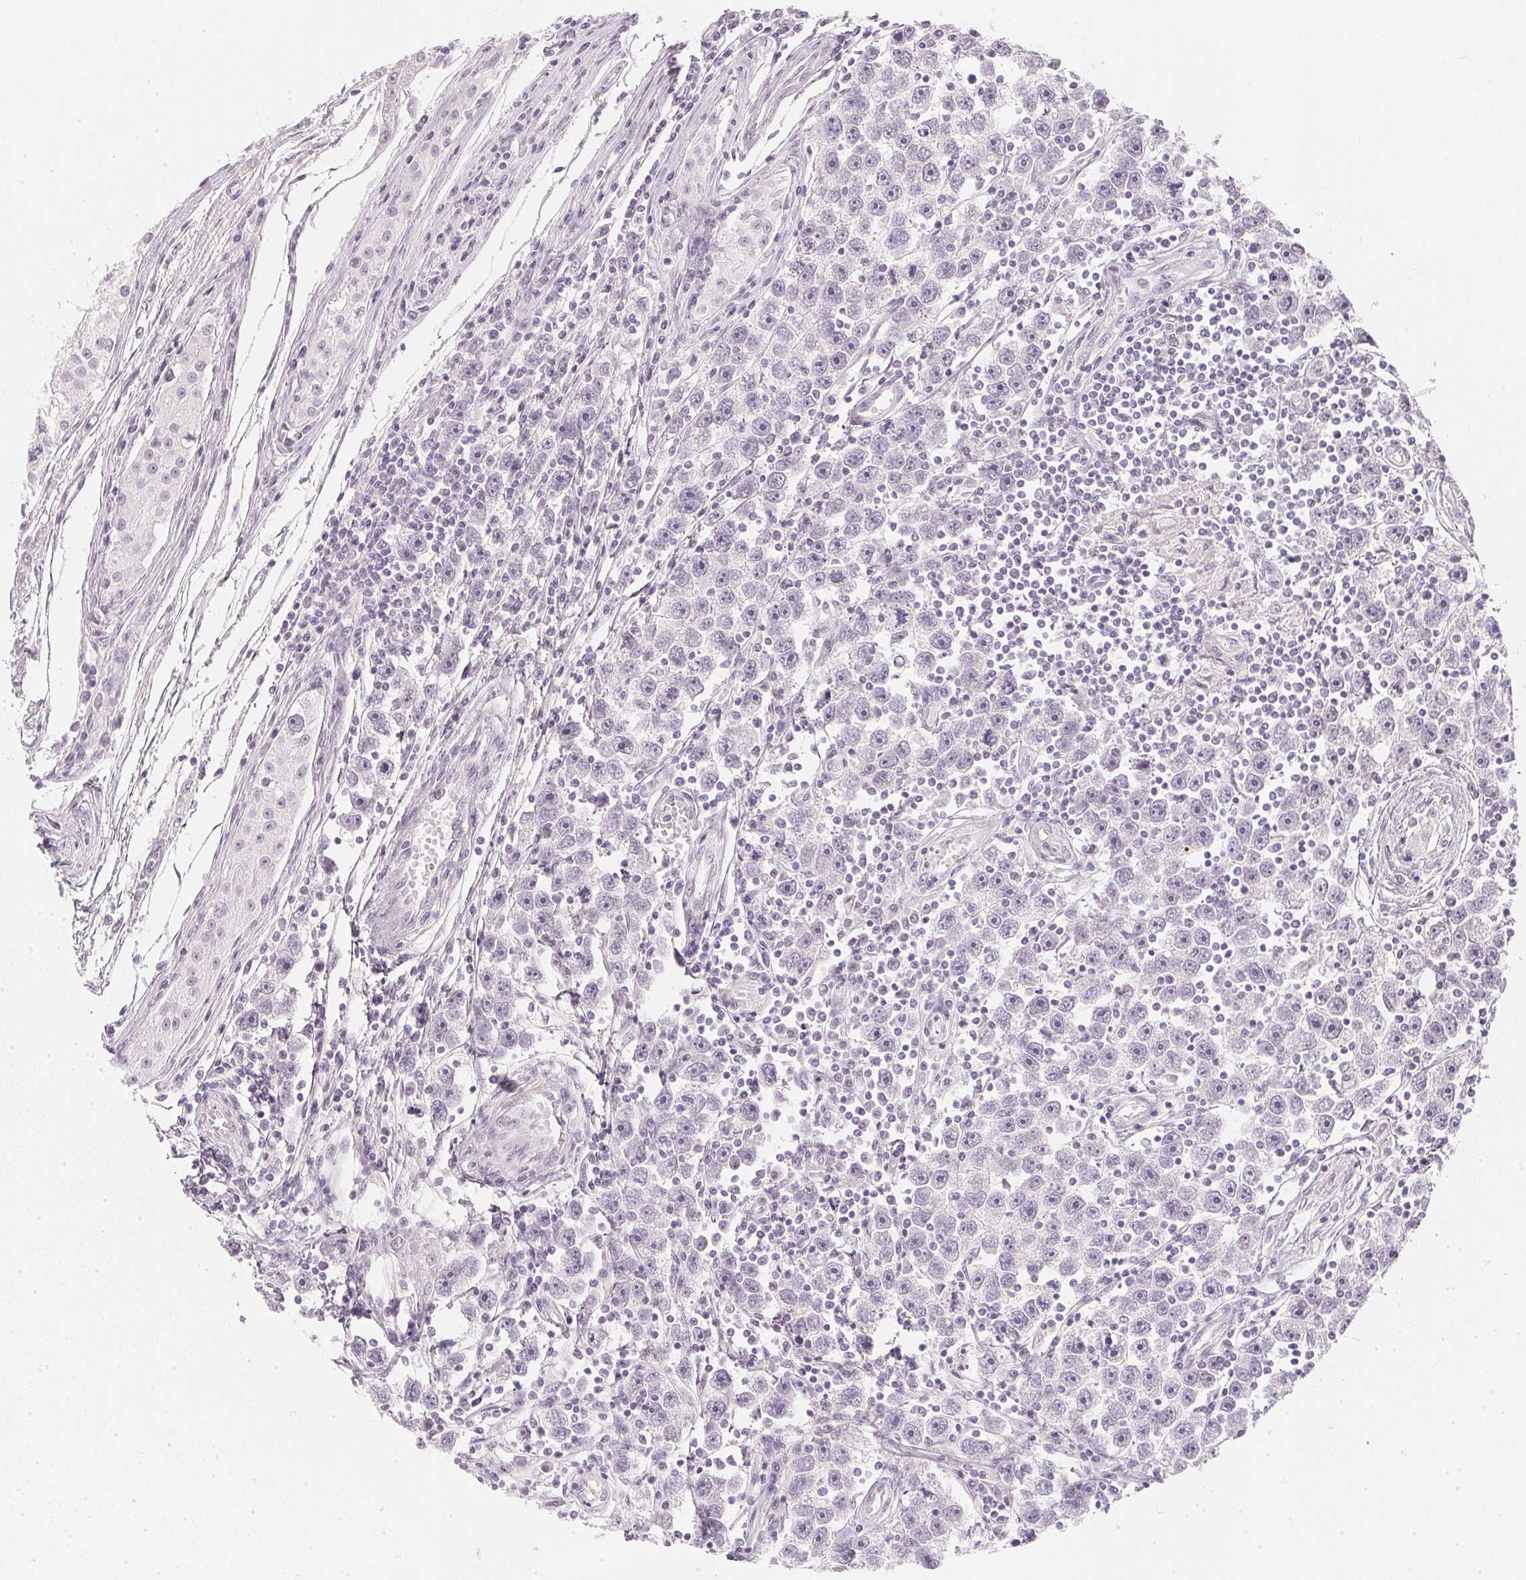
{"staining": {"intensity": "negative", "quantity": "none", "location": "none"}, "tissue": "testis cancer", "cell_type": "Tumor cells", "image_type": "cancer", "snomed": [{"axis": "morphology", "description": "Seminoma, NOS"}, {"axis": "topography", "description": "Testis"}], "caption": "Immunohistochemistry (IHC) micrograph of human testis cancer stained for a protein (brown), which exhibits no positivity in tumor cells.", "gene": "CHST4", "patient": {"sex": "male", "age": 30}}